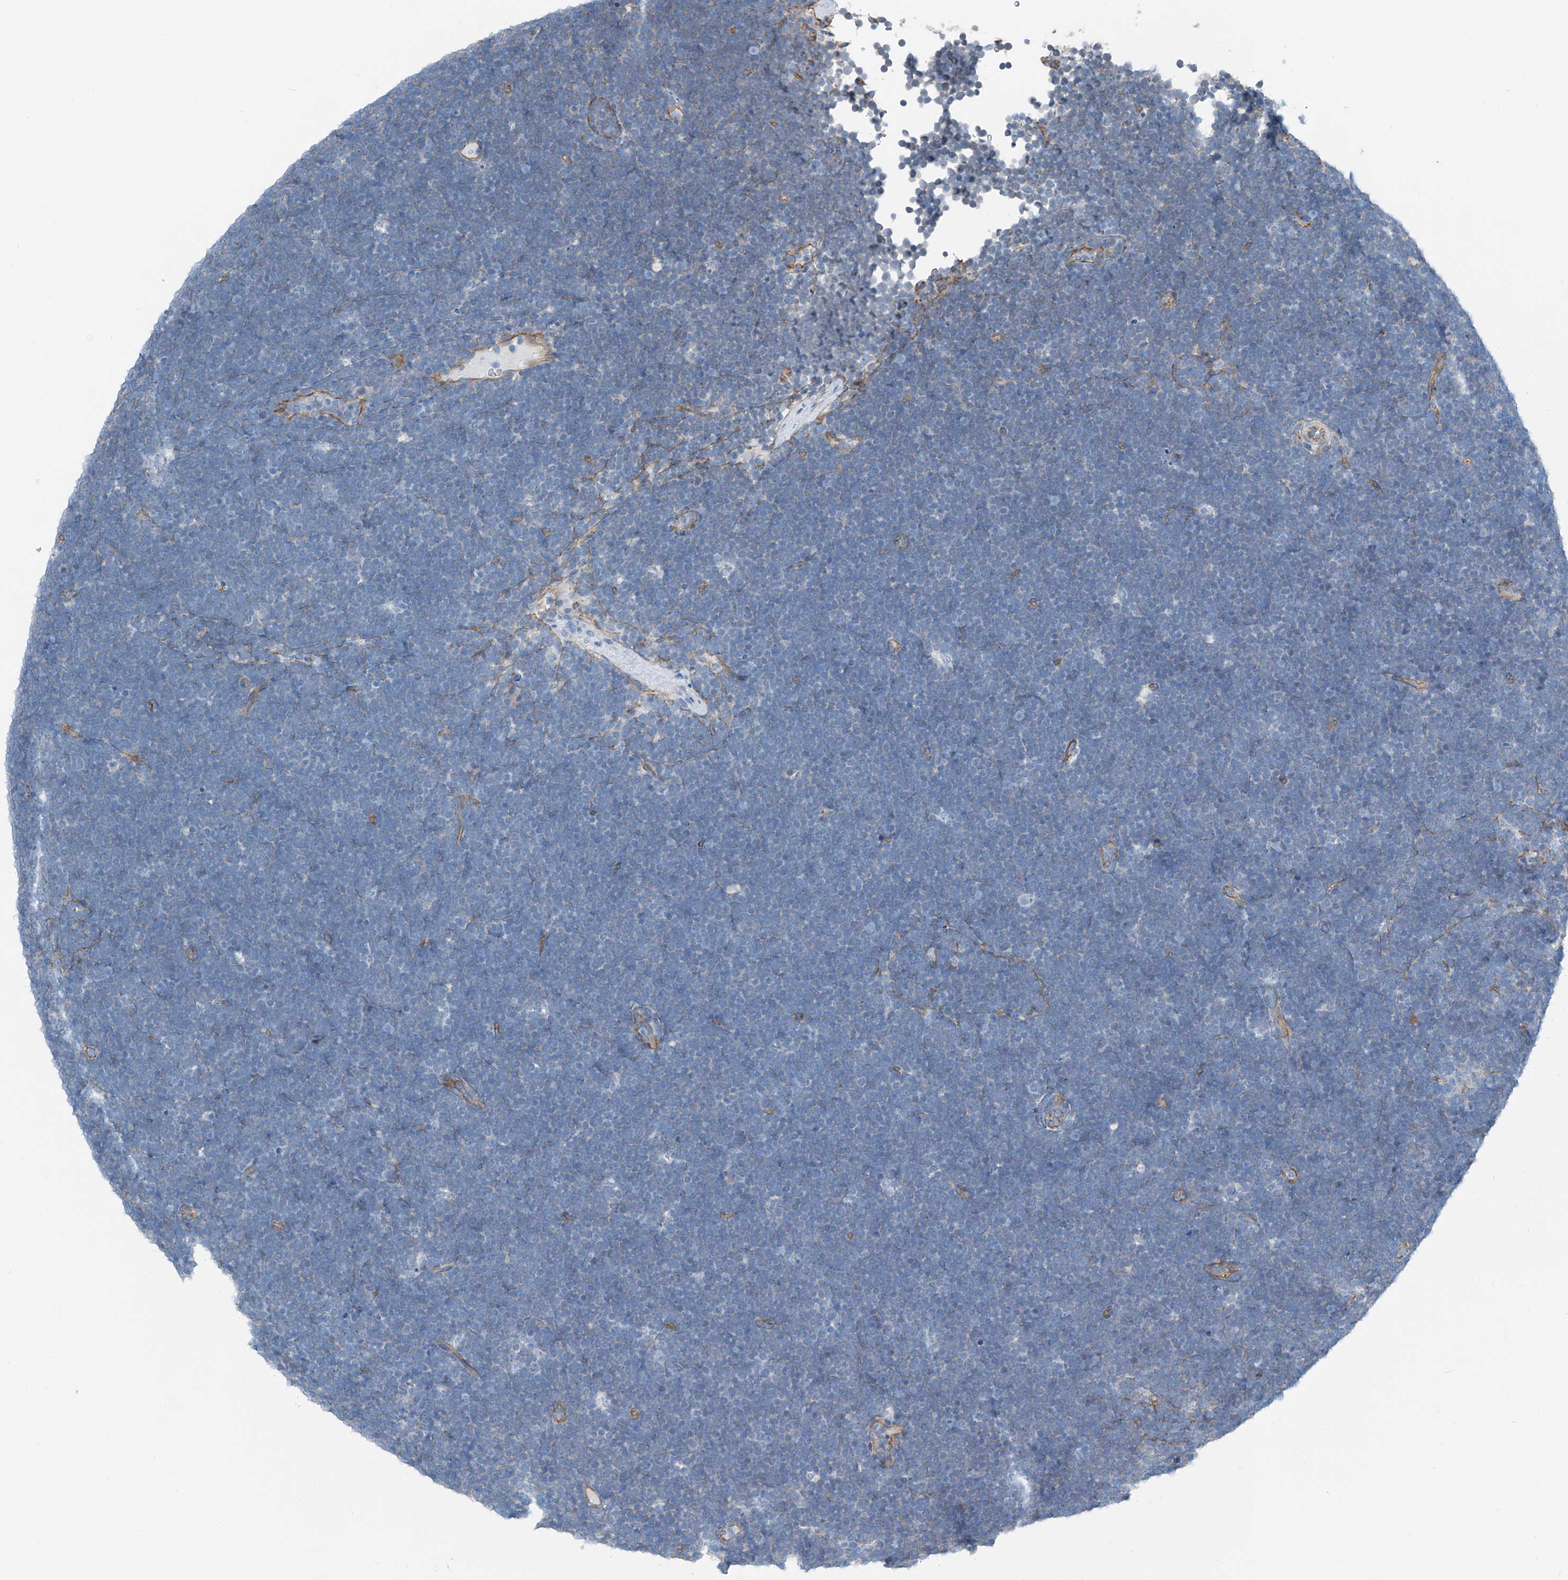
{"staining": {"intensity": "negative", "quantity": "none", "location": "none"}, "tissue": "lymphoma", "cell_type": "Tumor cells", "image_type": "cancer", "snomed": [{"axis": "morphology", "description": "Malignant lymphoma, non-Hodgkin's type, High grade"}, {"axis": "topography", "description": "Lymph node"}], "caption": "High magnification brightfield microscopy of high-grade malignant lymphoma, non-Hodgkin's type stained with DAB (3,3'-diaminobenzidine) (brown) and counterstained with hematoxylin (blue): tumor cells show no significant staining.", "gene": "THEMIS2", "patient": {"sex": "male", "age": 13}}